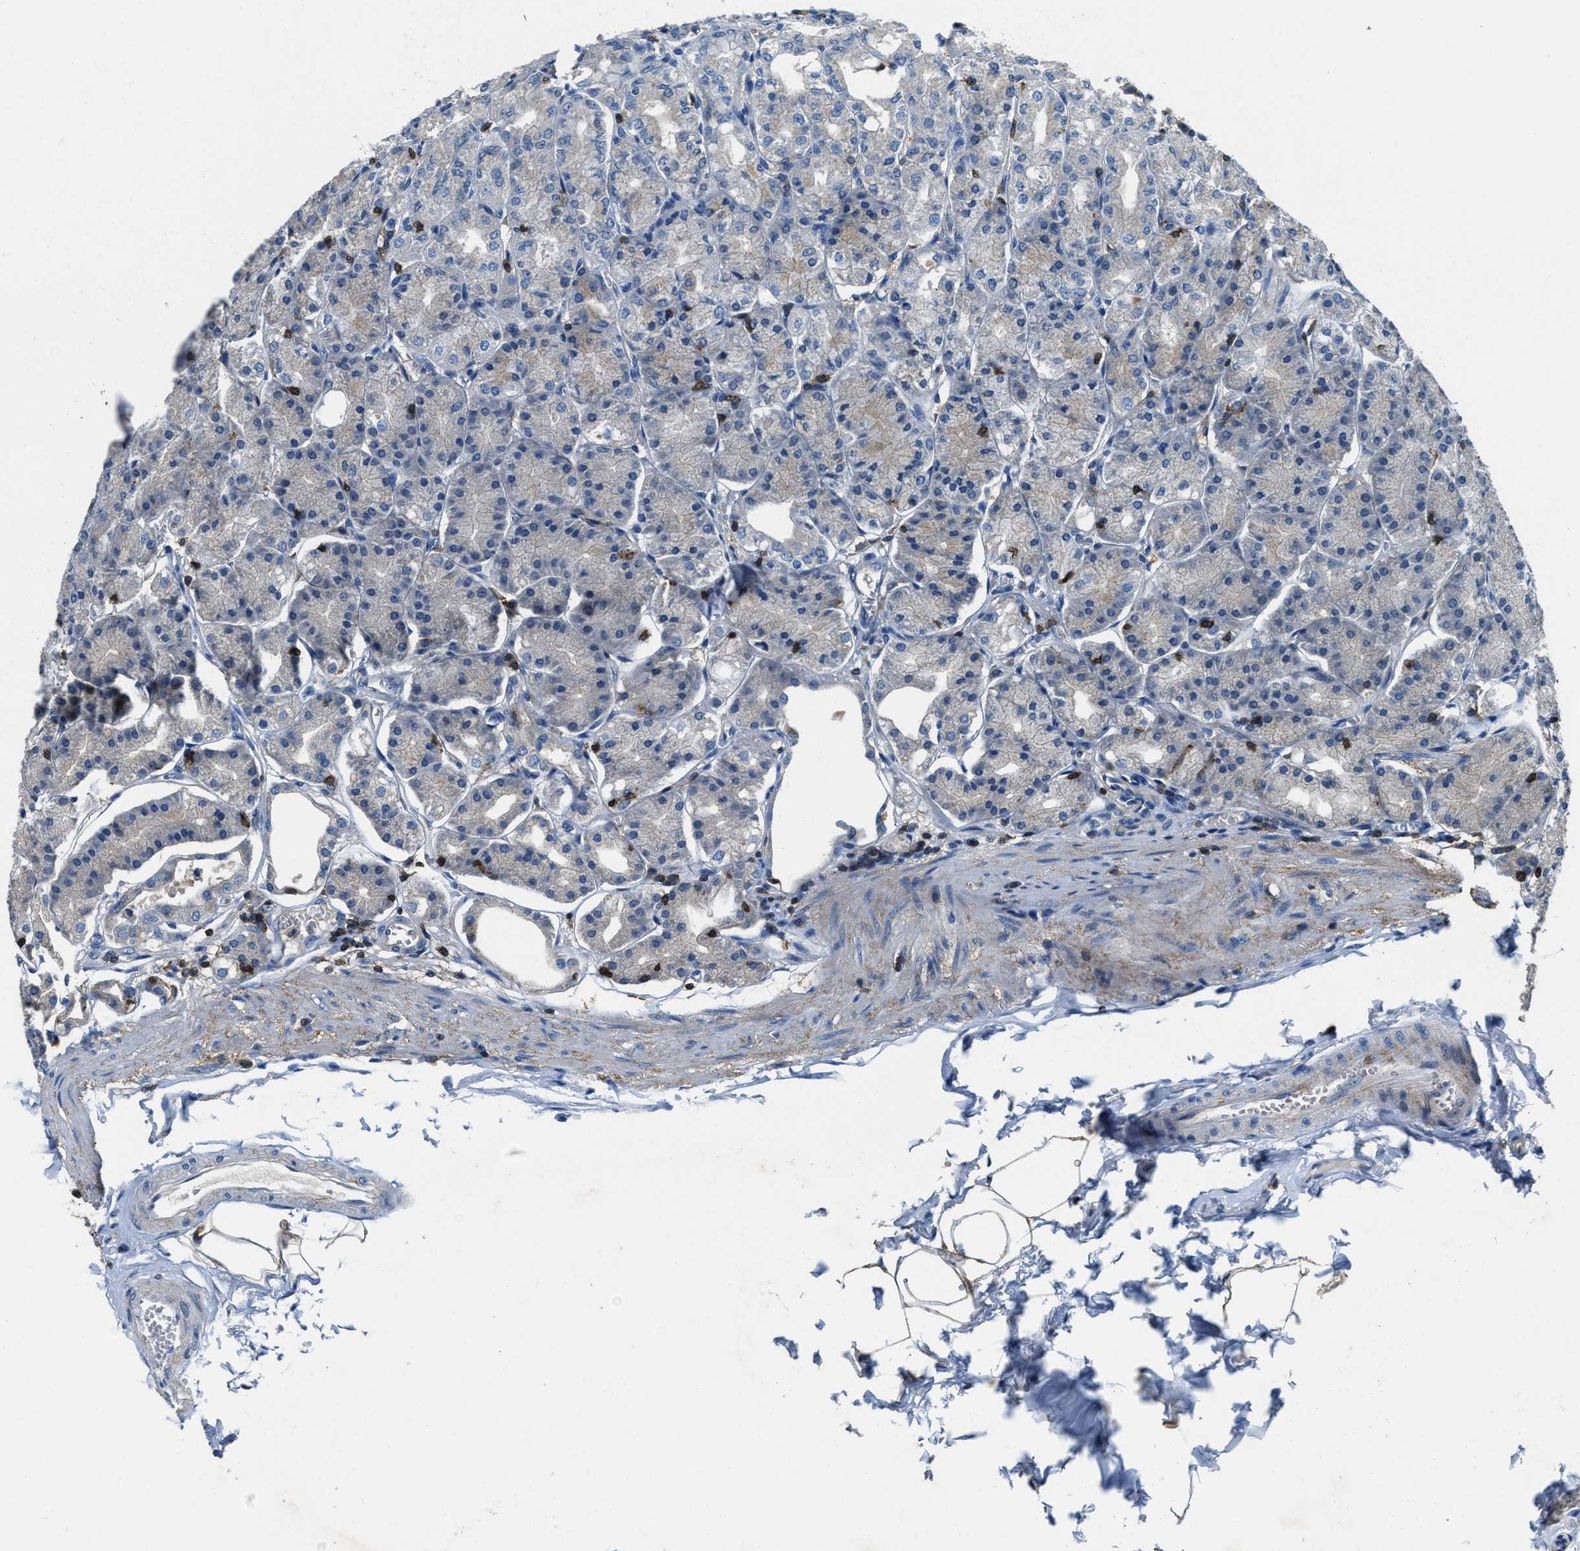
{"staining": {"intensity": "weak", "quantity": "<25%", "location": "cytoplasmic/membranous"}, "tissue": "stomach", "cell_type": "Glandular cells", "image_type": "normal", "snomed": [{"axis": "morphology", "description": "Normal tissue, NOS"}, {"axis": "topography", "description": "Stomach, lower"}], "caption": "Immunohistochemistry histopathology image of normal stomach: stomach stained with DAB shows no significant protein positivity in glandular cells.", "gene": "MYO1G", "patient": {"sex": "male", "age": 71}}